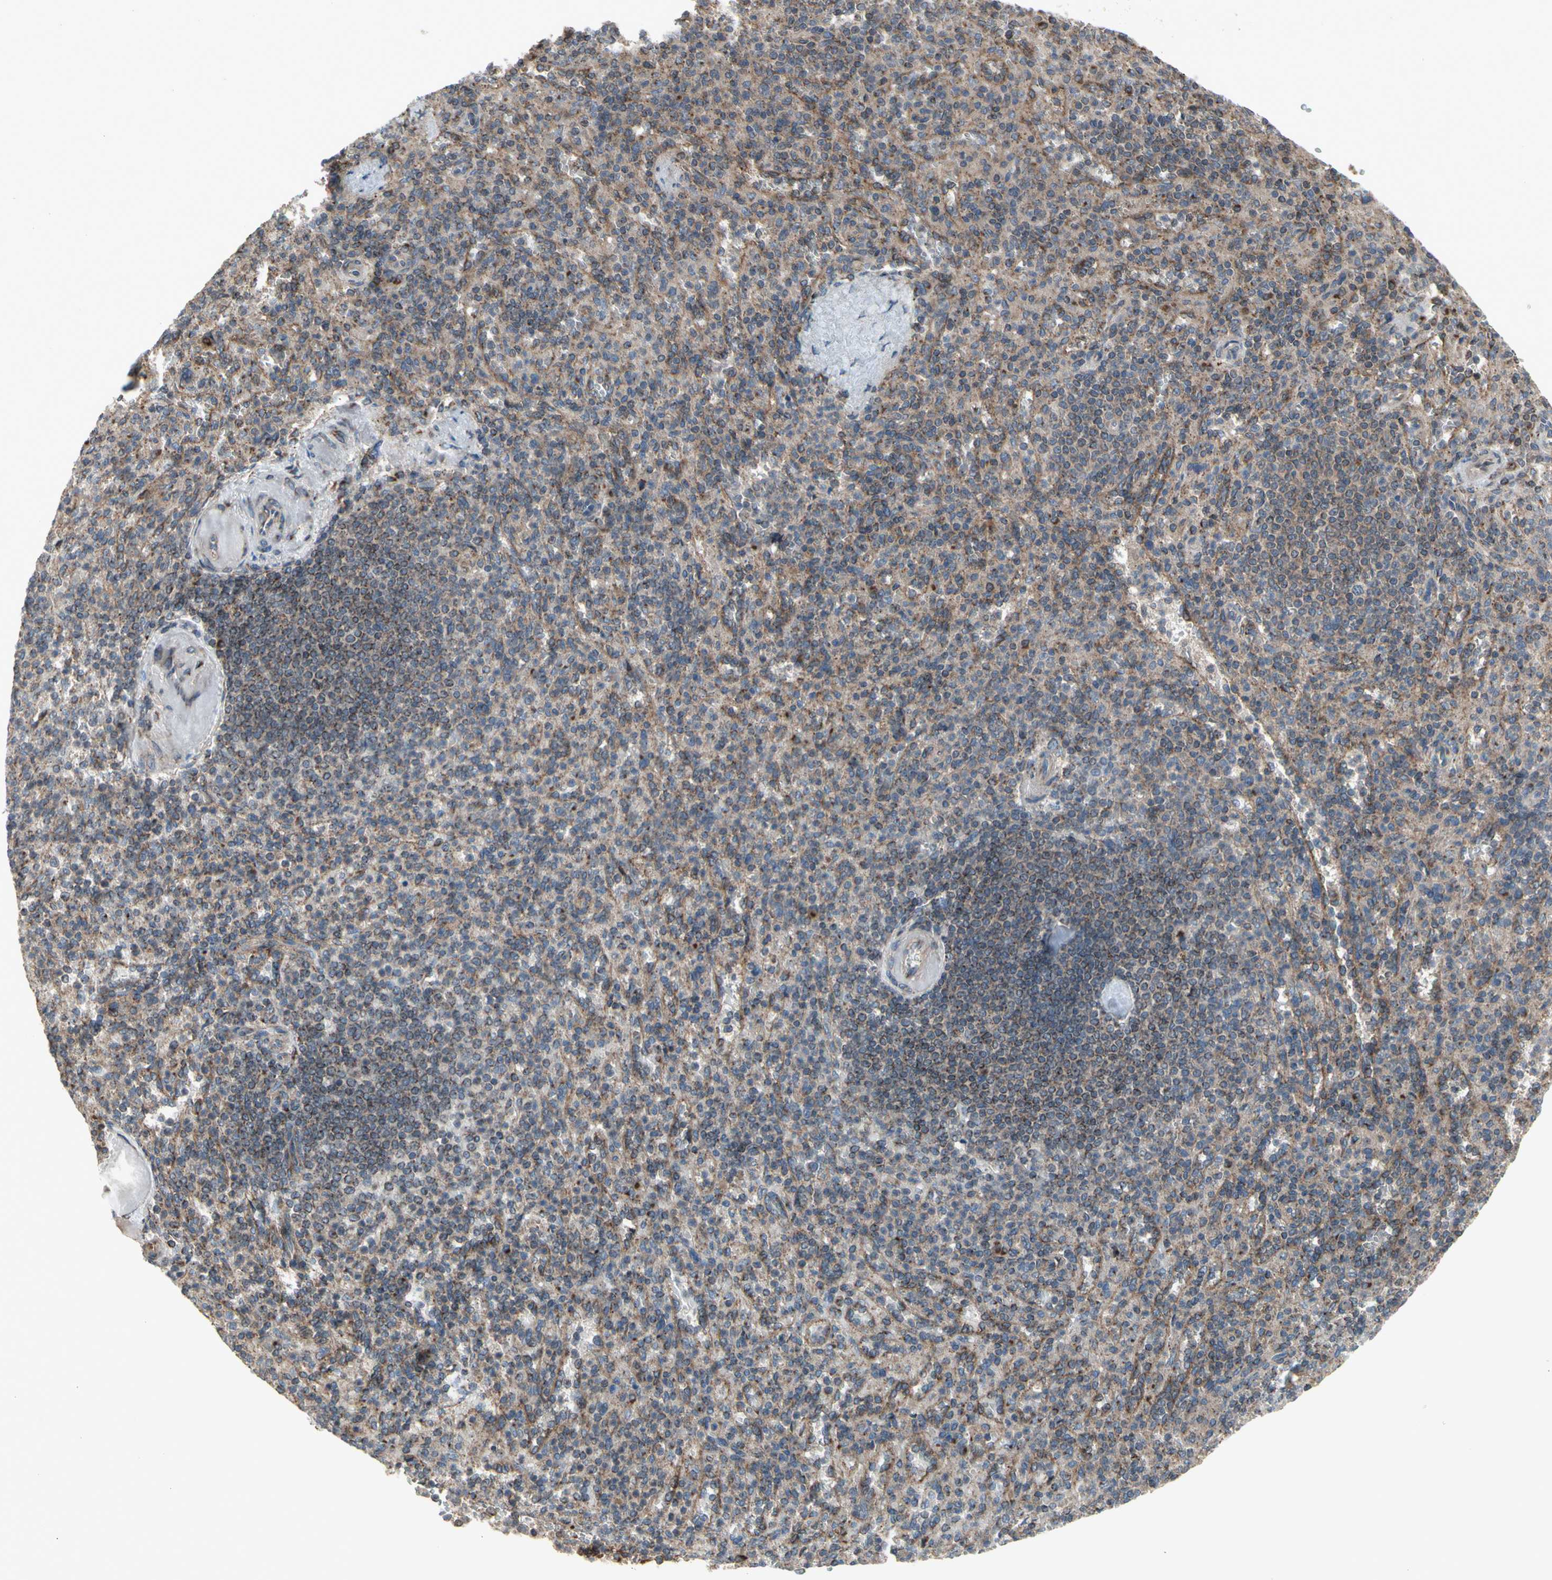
{"staining": {"intensity": "moderate", "quantity": ">75%", "location": "cytoplasmic/membranous"}, "tissue": "spleen", "cell_type": "Cells in red pulp", "image_type": "normal", "snomed": [{"axis": "morphology", "description": "Normal tissue, NOS"}, {"axis": "topography", "description": "Spleen"}], "caption": "The histopathology image demonstrates staining of normal spleen, revealing moderate cytoplasmic/membranous protein staining (brown color) within cells in red pulp.", "gene": "SLC39A9", "patient": {"sex": "female", "age": 74}}